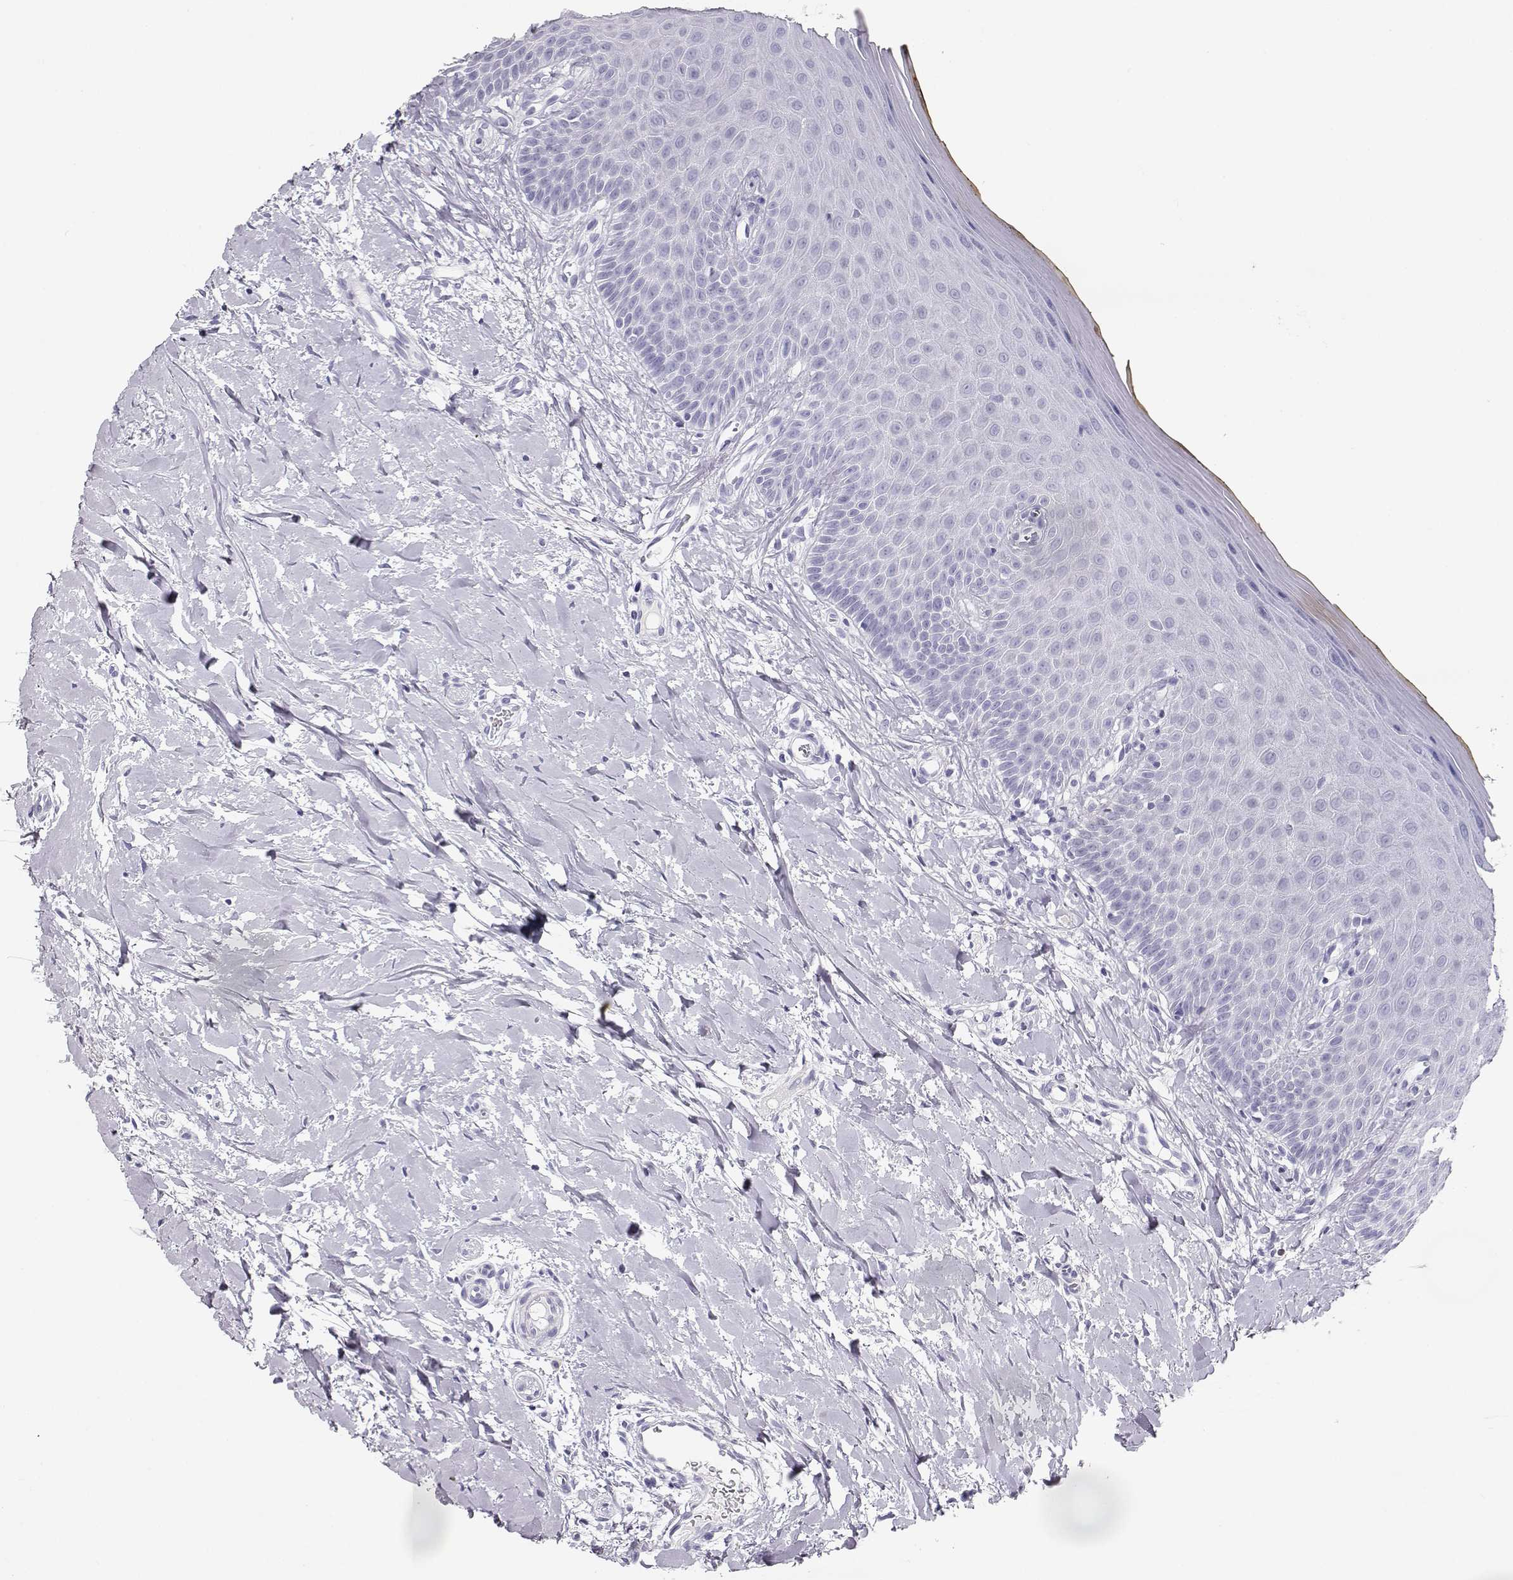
{"staining": {"intensity": "negative", "quantity": "none", "location": "none"}, "tissue": "oral mucosa", "cell_type": "Squamous epithelial cells", "image_type": "normal", "snomed": [{"axis": "morphology", "description": "Normal tissue, NOS"}, {"axis": "topography", "description": "Oral tissue"}], "caption": "Squamous epithelial cells are negative for protein expression in unremarkable human oral mucosa. Brightfield microscopy of immunohistochemistry stained with DAB (3,3'-diaminobenzidine) (brown) and hematoxylin (blue), captured at high magnification.", "gene": "MAGEC1", "patient": {"sex": "female", "age": 43}}